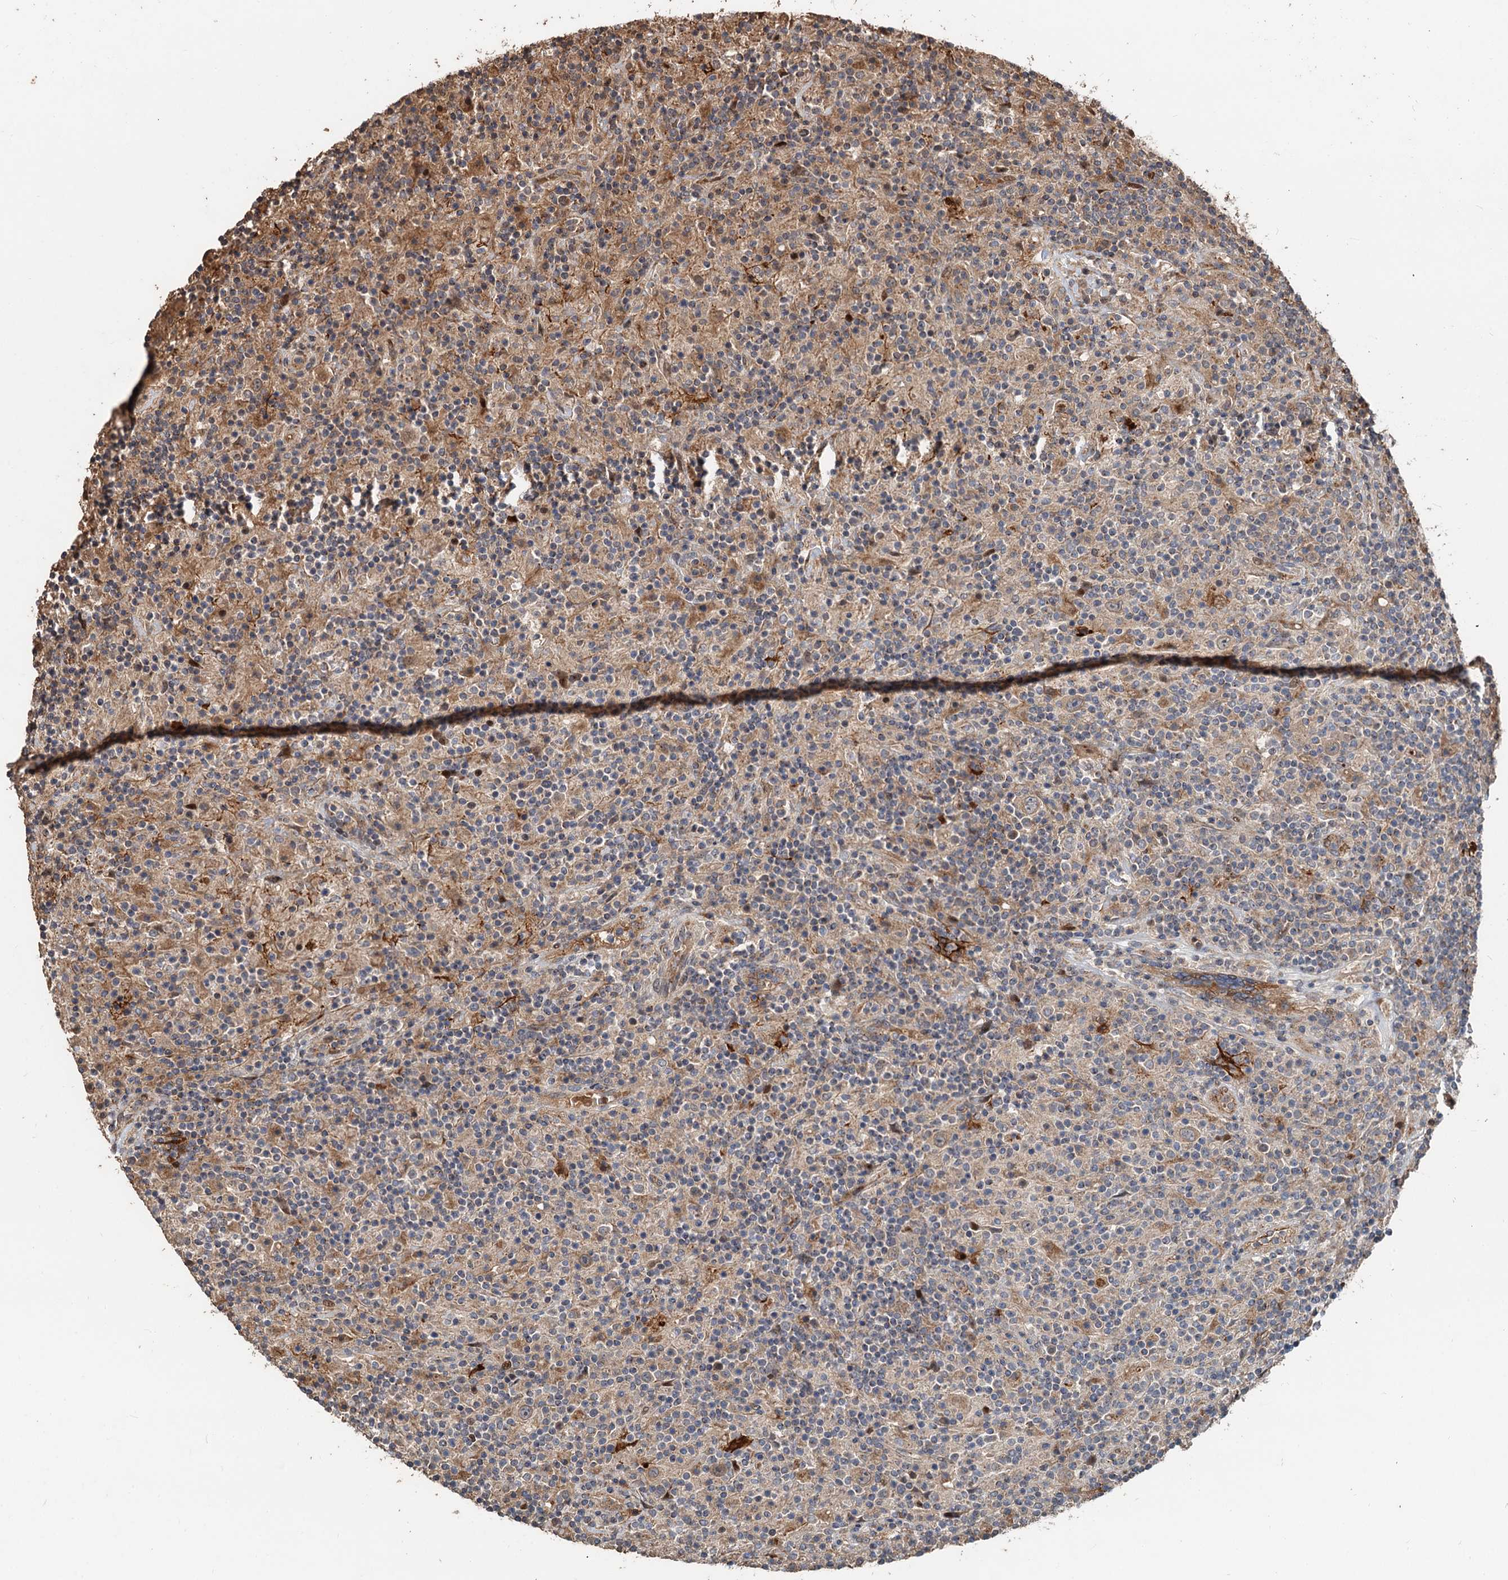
{"staining": {"intensity": "weak", "quantity": "25%-75%", "location": "cytoplasmic/membranous"}, "tissue": "lymphoma", "cell_type": "Tumor cells", "image_type": "cancer", "snomed": [{"axis": "morphology", "description": "Hodgkin's disease, NOS"}, {"axis": "topography", "description": "Lymph node"}], "caption": "Immunohistochemistry (IHC) histopathology image of Hodgkin's disease stained for a protein (brown), which displays low levels of weak cytoplasmic/membranous staining in approximately 25%-75% of tumor cells.", "gene": "DEXI", "patient": {"sex": "male", "age": 70}}